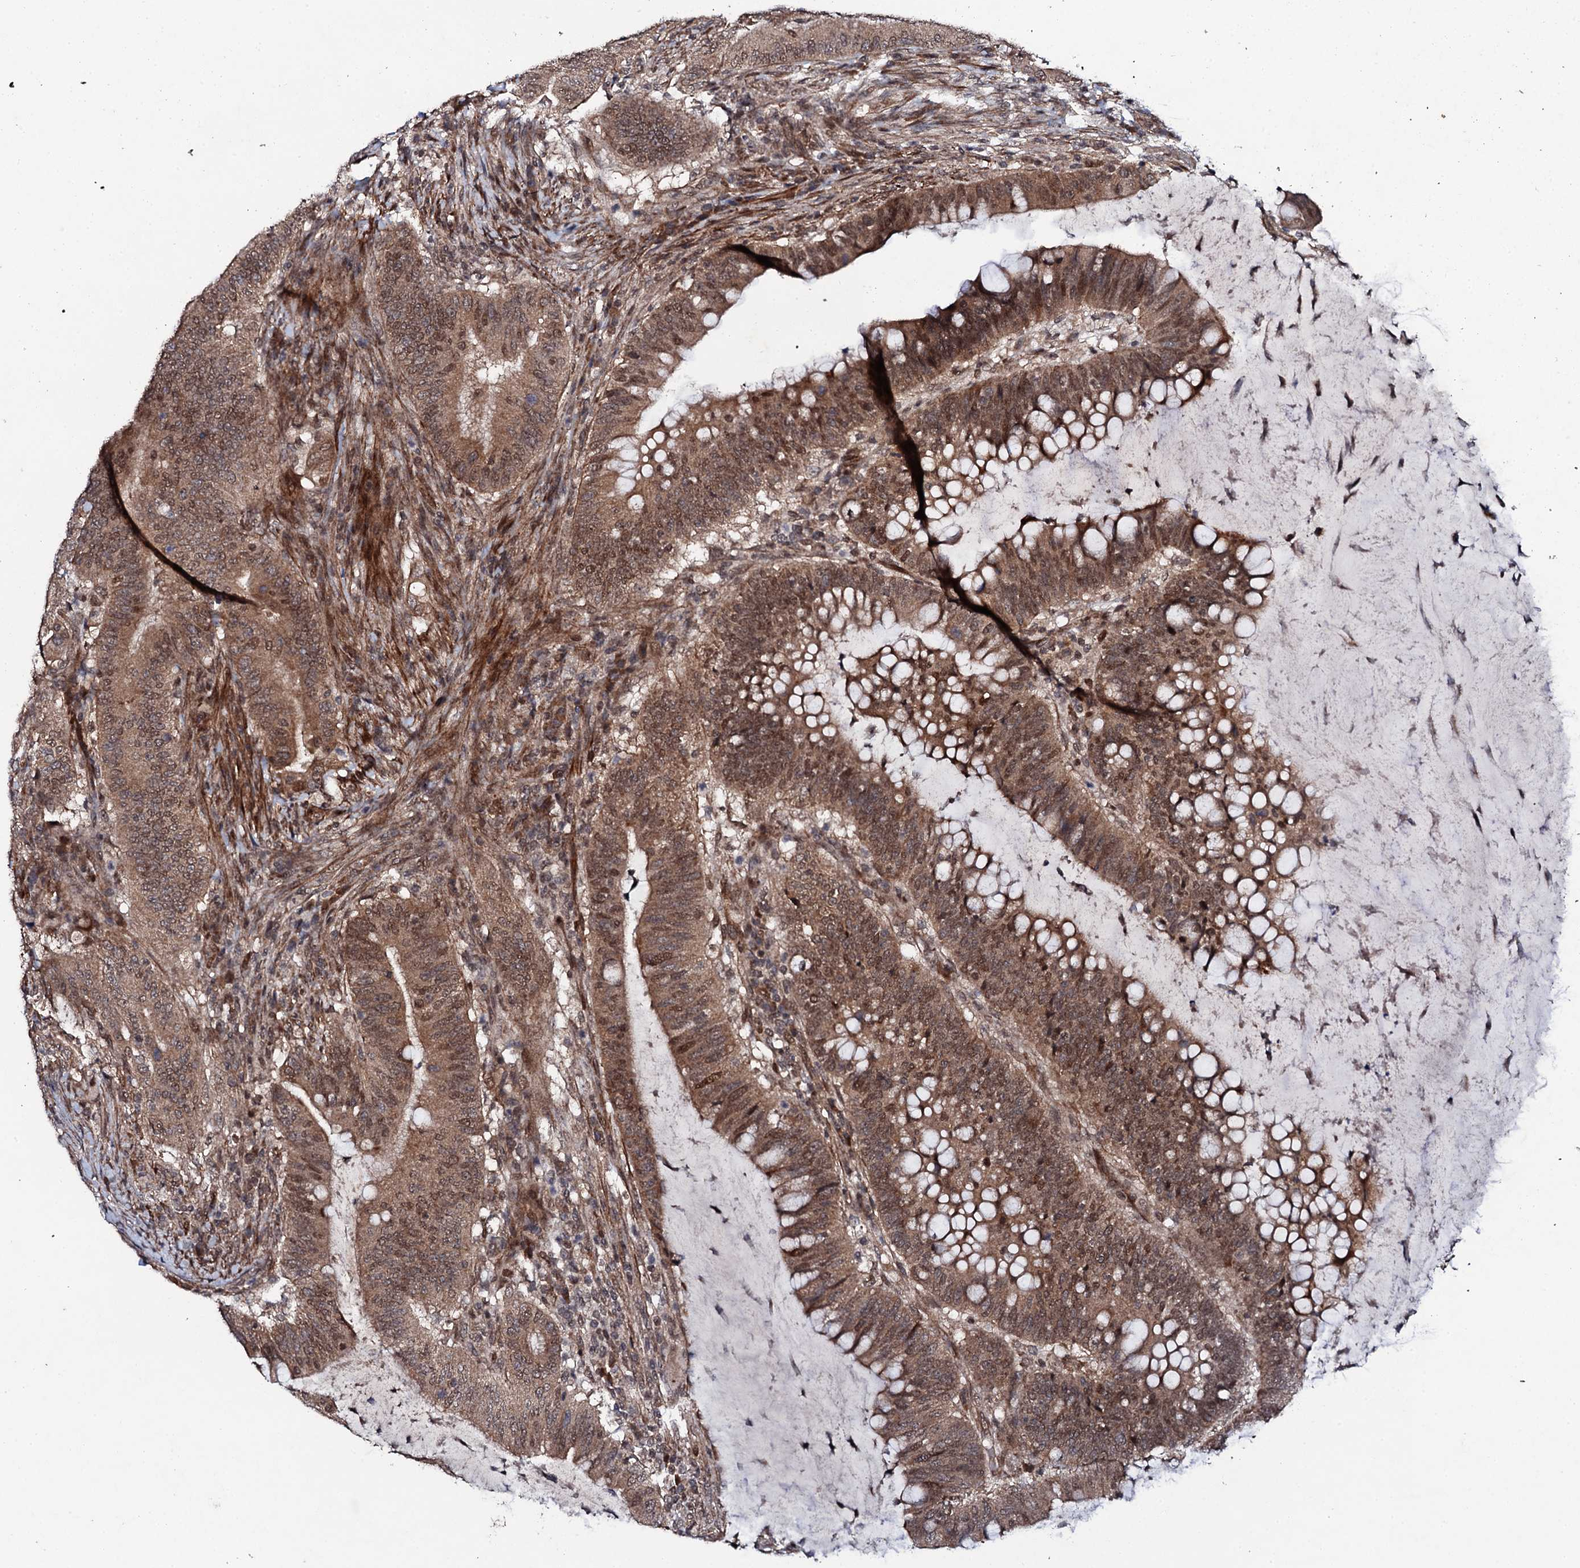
{"staining": {"intensity": "moderate", "quantity": ">75%", "location": "cytoplasmic/membranous,nuclear"}, "tissue": "colorectal cancer", "cell_type": "Tumor cells", "image_type": "cancer", "snomed": [{"axis": "morphology", "description": "Adenocarcinoma, NOS"}, {"axis": "topography", "description": "Colon"}], "caption": "Human colorectal adenocarcinoma stained for a protein (brown) exhibits moderate cytoplasmic/membranous and nuclear positive expression in approximately >75% of tumor cells.", "gene": "FAM111A", "patient": {"sex": "female", "age": 66}}